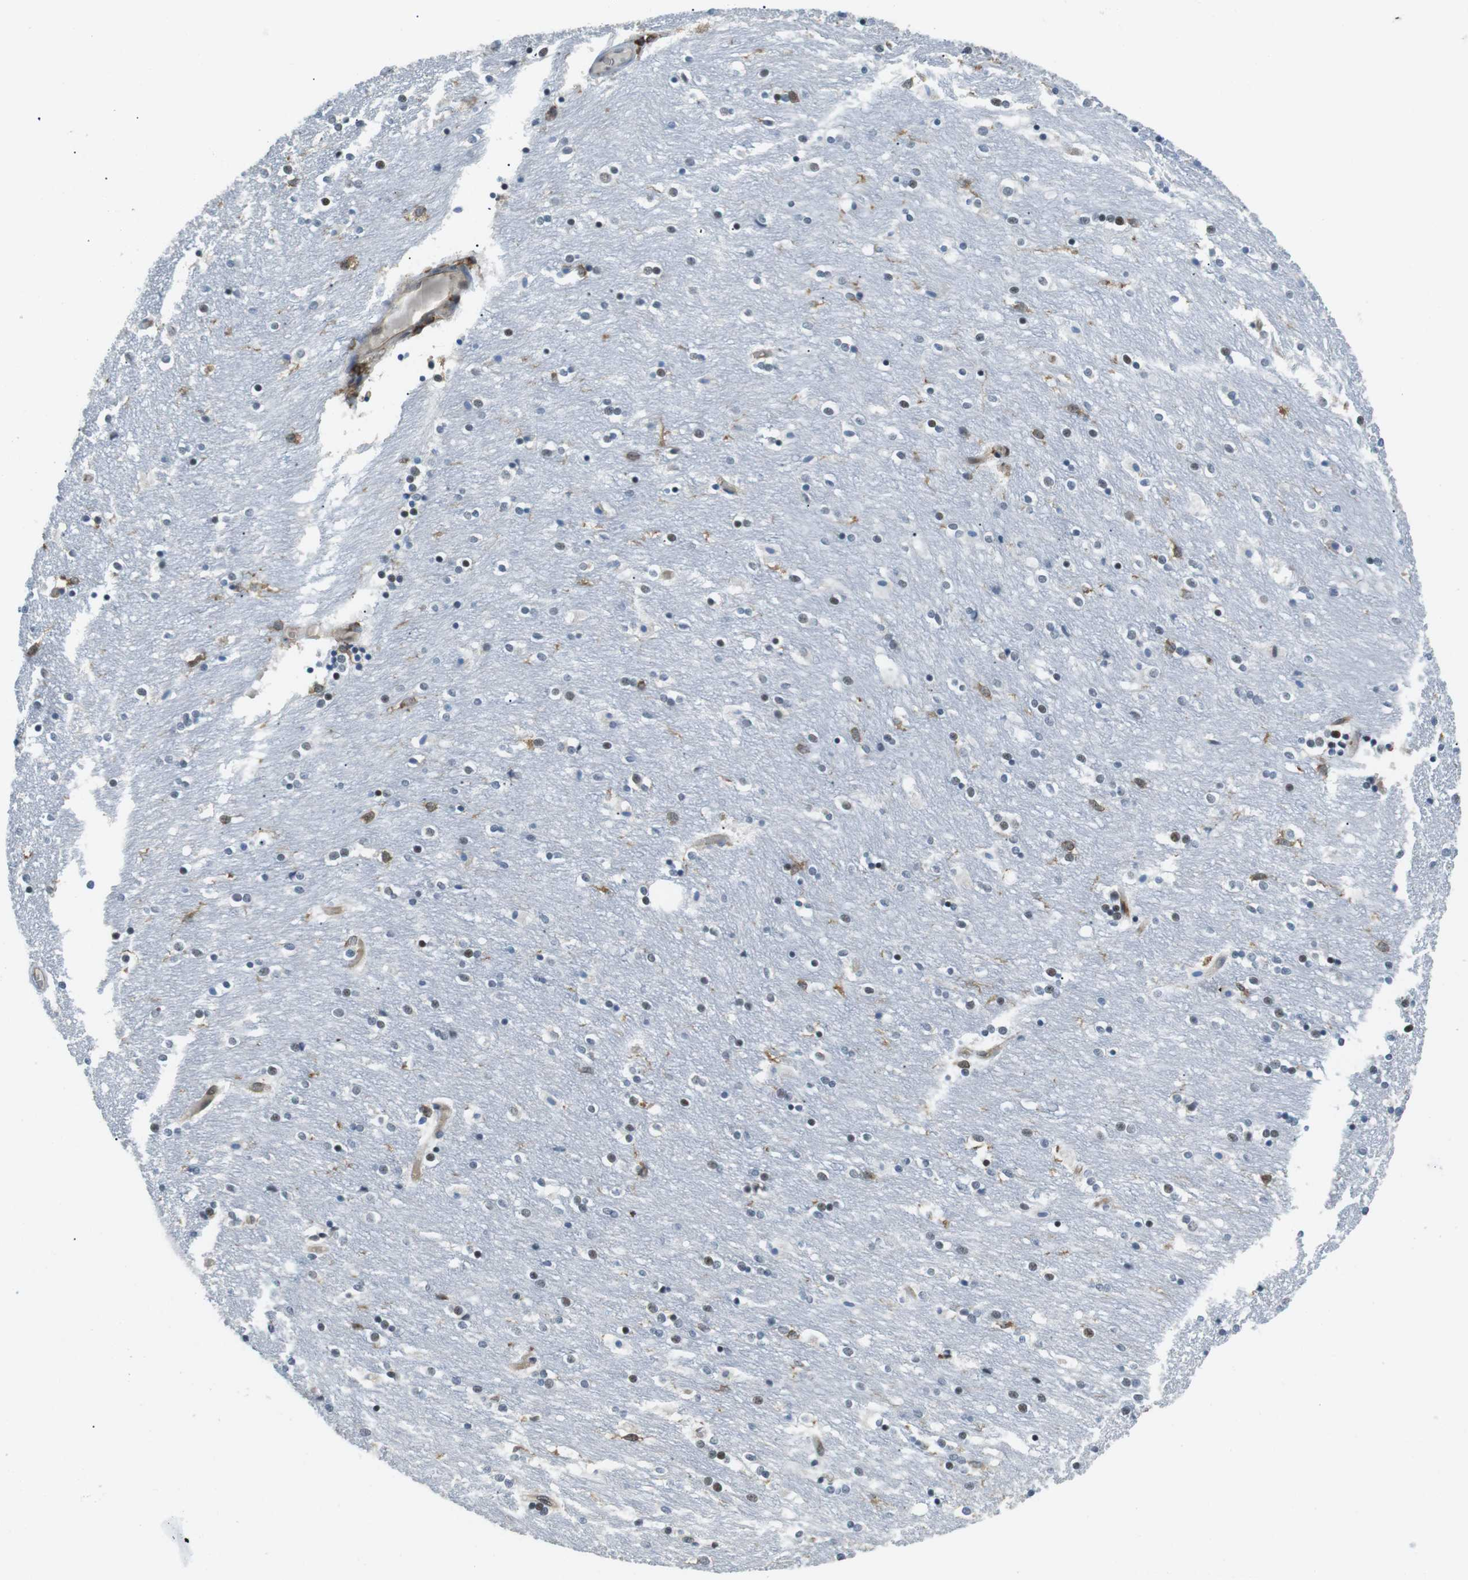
{"staining": {"intensity": "moderate", "quantity": "25%-75%", "location": "nuclear"}, "tissue": "caudate", "cell_type": "Glial cells", "image_type": "normal", "snomed": [{"axis": "morphology", "description": "Normal tissue, NOS"}, {"axis": "topography", "description": "Lateral ventricle wall"}], "caption": "Immunohistochemical staining of normal human caudate exhibits medium levels of moderate nuclear expression in about 25%-75% of glial cells.", "gene": "STK10", "patient": {"sex": "female", "age": 54}}